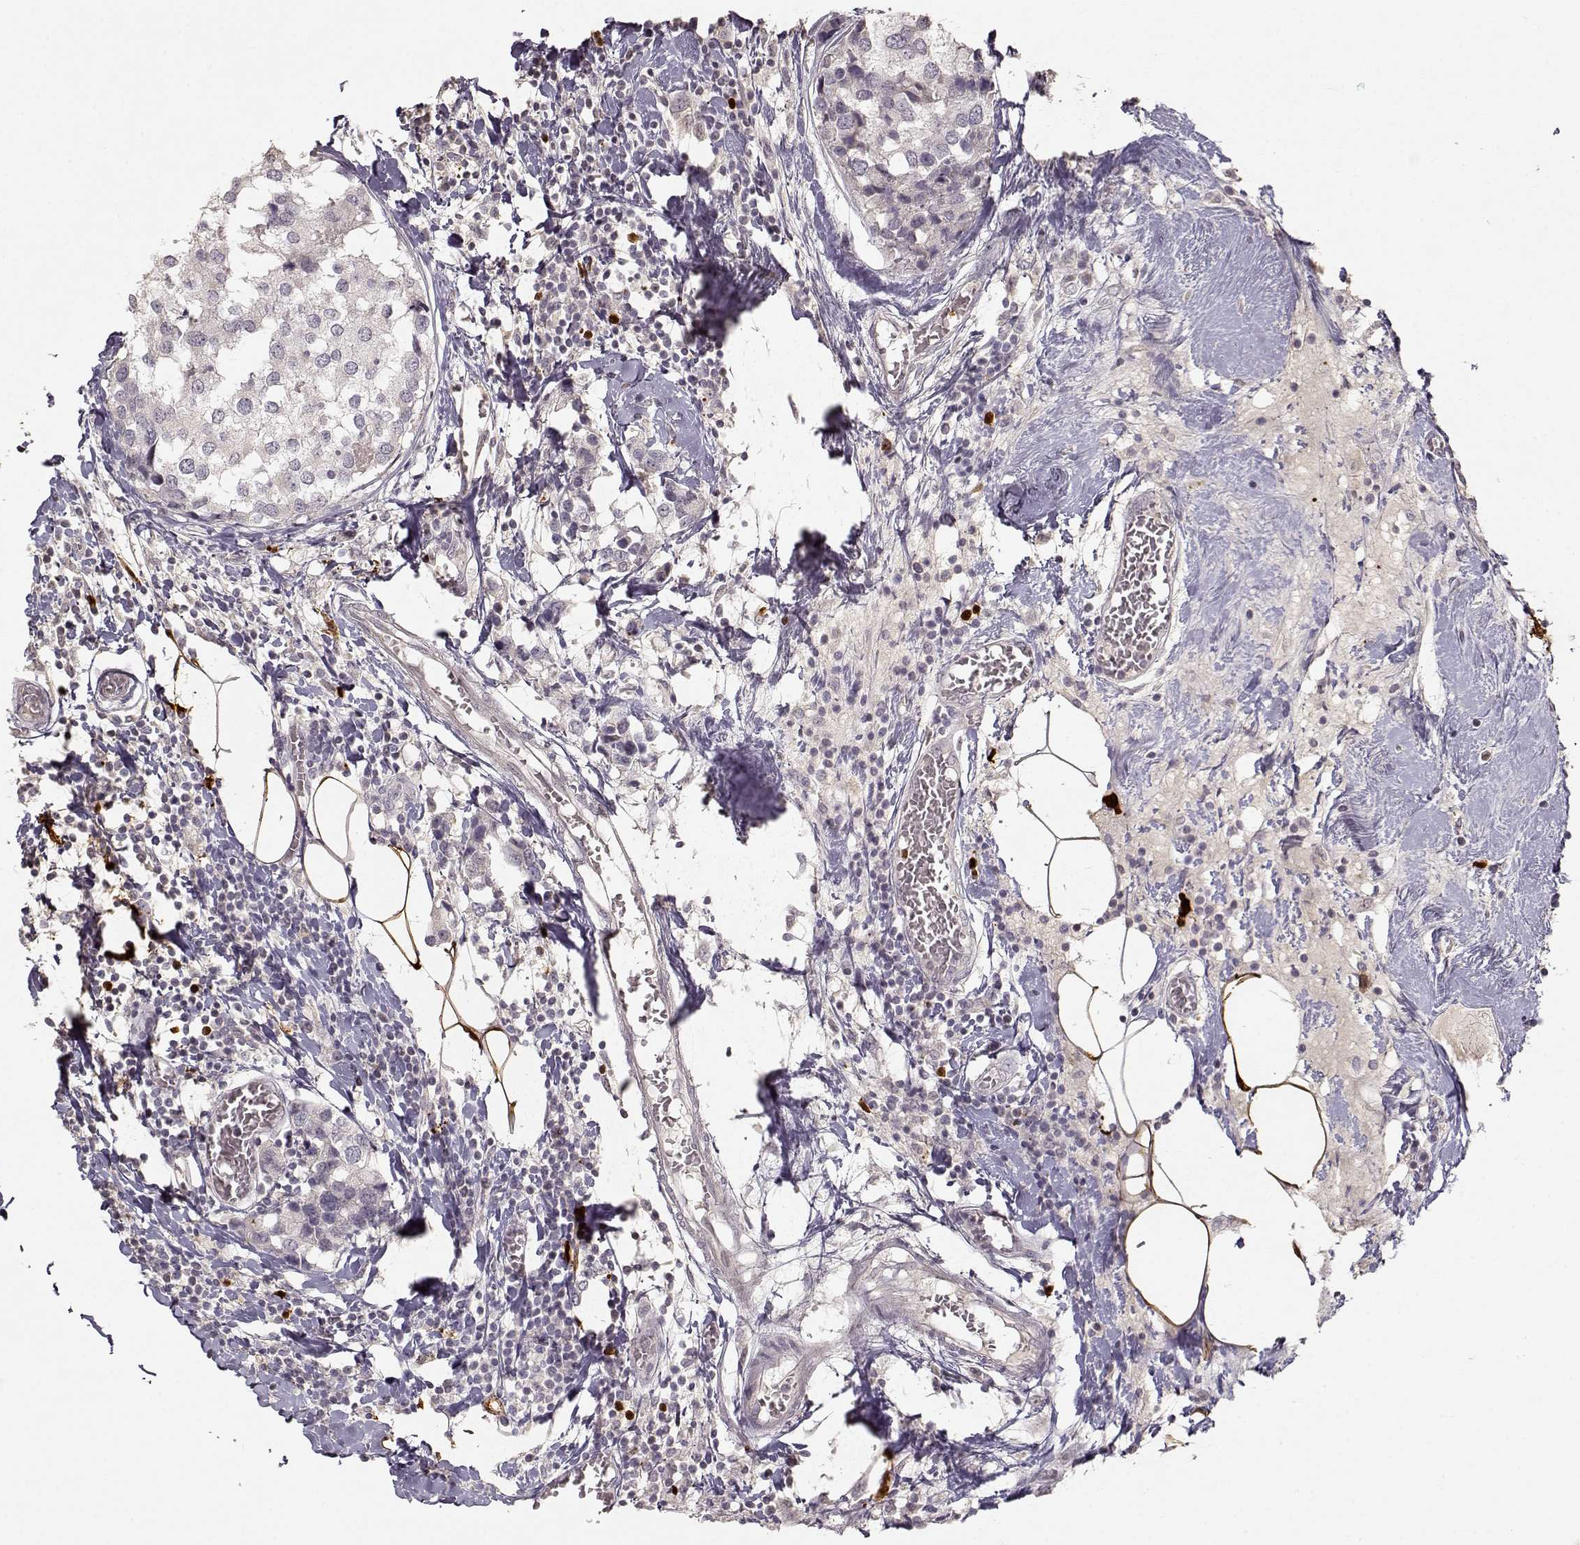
{"staining": {"intensity": "negative", "quantity": "none", "location": "none"}, "tissue": "breast cancer", "cell_type": "Tumor cells", "image_type": "cancer", "snomed": [{"axis": "morphology", "description": "Lobular carcinoma"}, {"axis": "topography", "description": "Breast"}], "caption": "High power microscopy image of an IHC photomicrograph of breast cancer, revealing no significant positivity in tumor cells.", "gene": "S100B", "patient": {"sex": "female", "age": 59}}